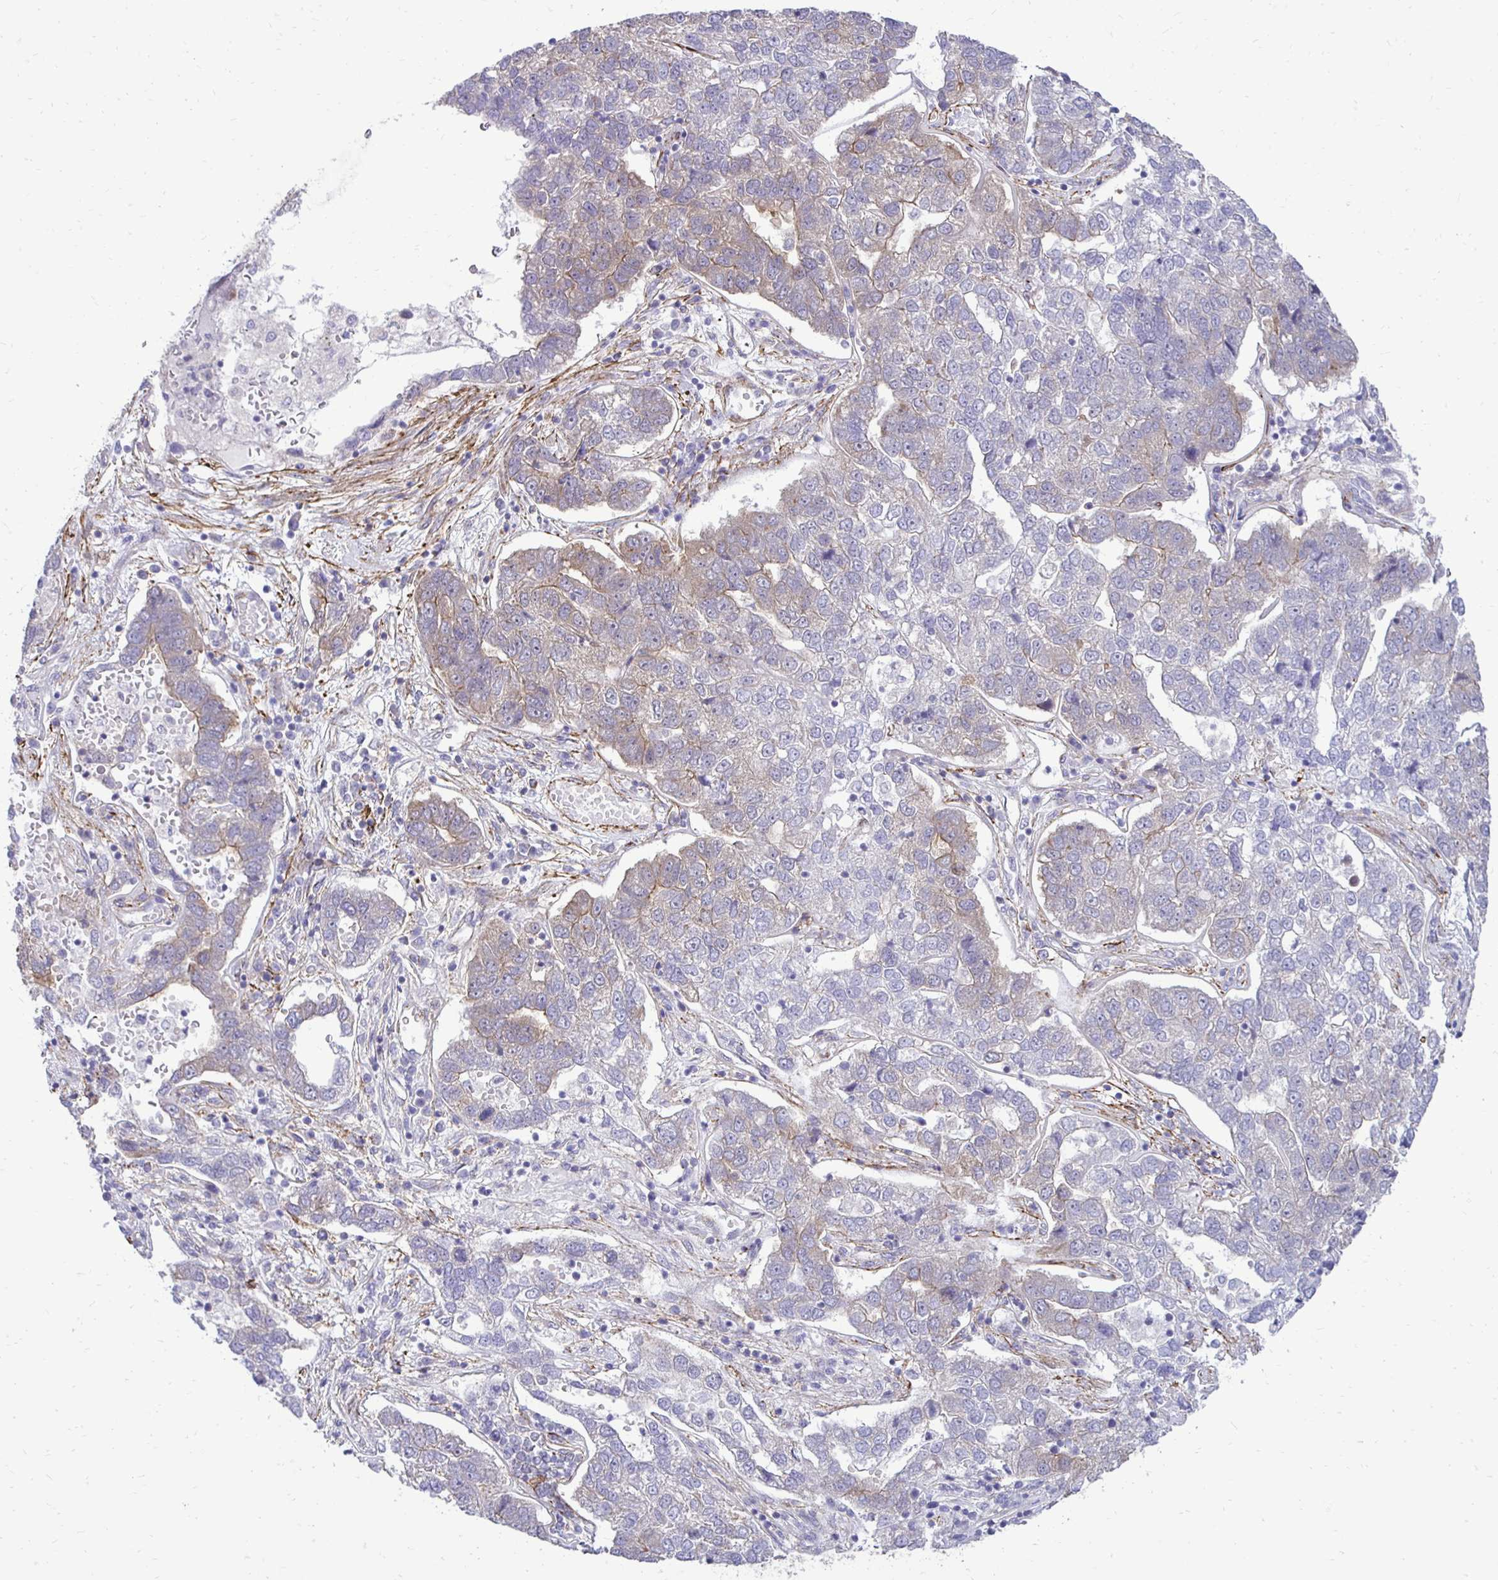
{"staining": {"intensity": "weak", "quantity": "25%-75%", "location": "cytoplasmic/membranous"}, "tissue": "pancreatic cancer", "cell_type": "Tumor cells", "image_type": "cancer", "snomed": [{"axis": "morphology", "description": "Adenocarcinoma, NOS"}, {"axis": "topography", "description": "Pancreas"}], "caption": "Immunohistochemistry (IHC) (DAB (3,3'-diaminobenzidine)) staining of human pancreatic cancer (adenocarcinoma) reveals weak cytoplasmic/membranous protein expression in about 25%-75% of tumor cells.", "gene": "CTPS1", "patient": {"sex": "female", "age": 61}}